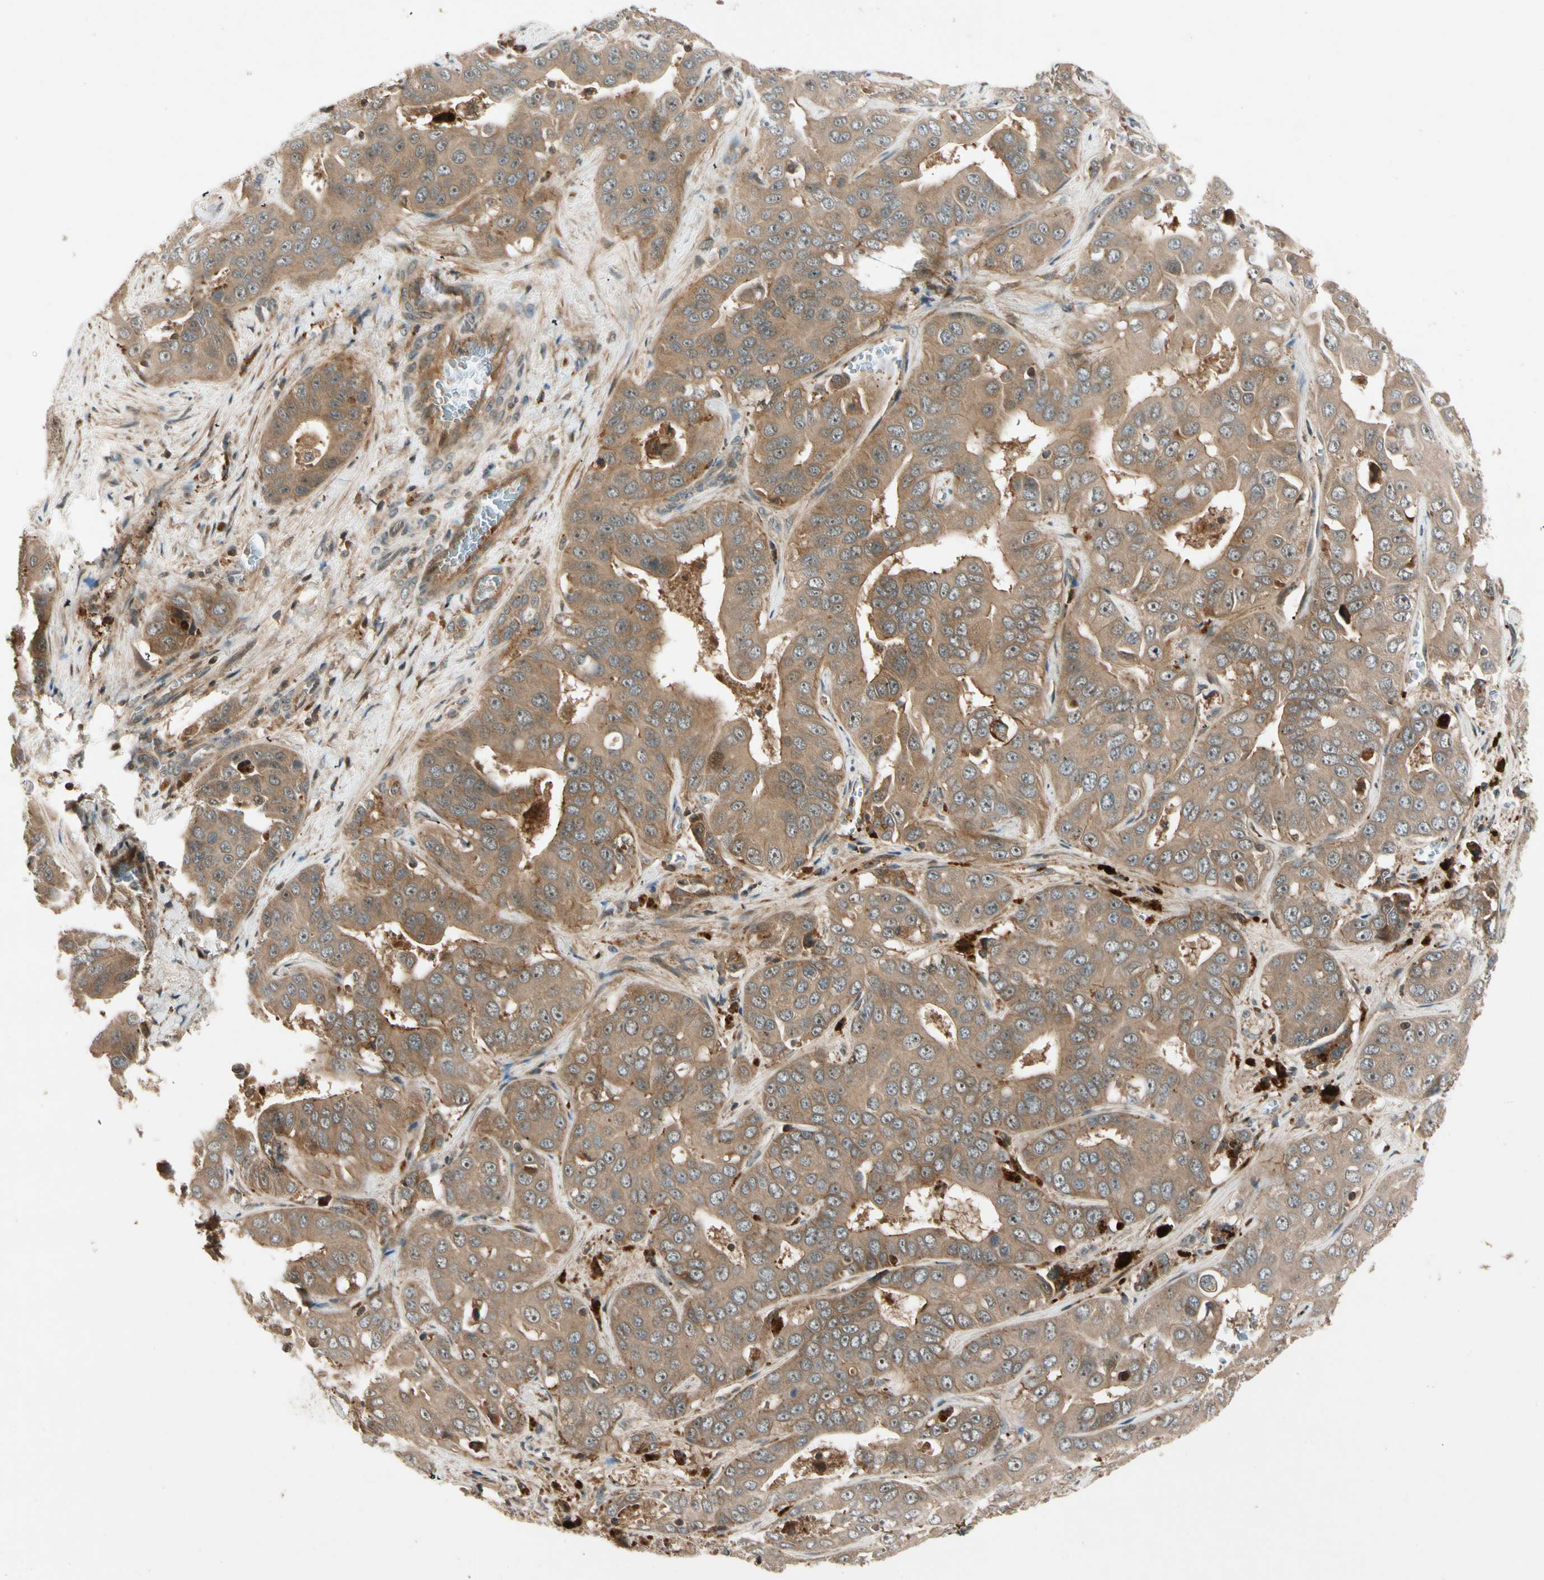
{"staining": {"intensity": "moderate", "quantity": ">75%", "location": "cytoplasmic/membranous"}, "tissue": "liver cancer", "cell_type": "Tumor cells", "image_type": "cancer", "snomed": [{"axis": "morphology", "description": "Cholangiocarcinoma"}, {"axis": "topography", "description": "Liver"}], "caption": "This photomicrograph reveals liver cholangiocarcinoma stained with IHC to label a protein in brown. The cytoplasmic/membranous of tumor cells show moderate positivity for the protein. Nuclei are counter-stained blue.", "gene": "ACVR1C", "patient": {"sex": "female", "age": 52}}